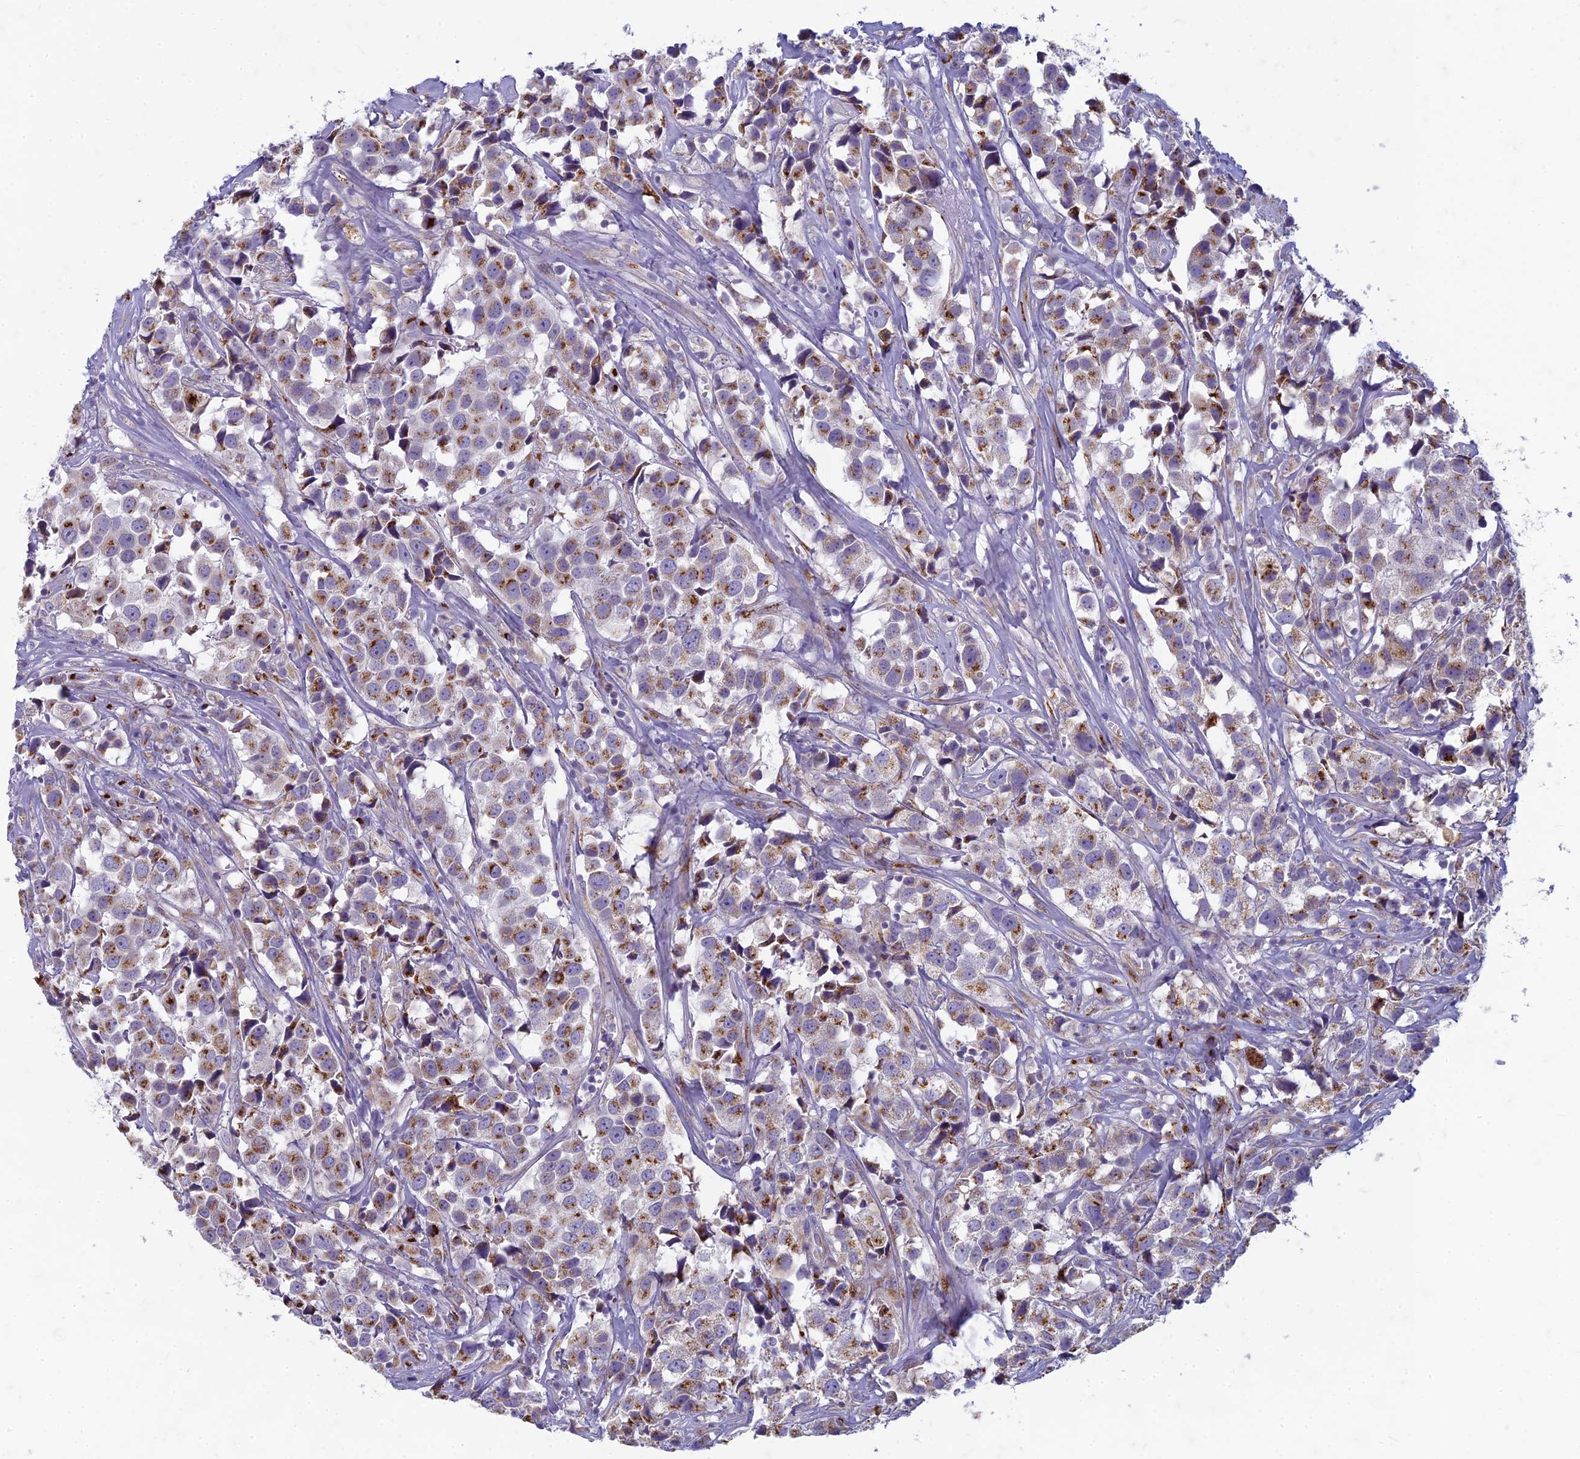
{"staining": {"intensity": "moderate", "quantity": ">75%", "location": "cytoplasmic/membranous"}, "tissue": "urothelial cancer", "cell_type": "Tumor cells", "image_type": "cancer", "snomed": [{"axis": "morphology", "description": "Urothelial carcinoma, High grade"}, {"axis": "topography", "description": "Urinary bladder"}], "caption": "Protein staining shows moderate cytoplasmic/membranous expression in approximately >75% of tumor cells in urothelial carcinoma (high-grade). The staining was performed using DAB to visualize the protein expression in brown, while the nuclei were stained in blue with hematoxylin (Magnification: 20x).", "gene": "FAM3C", "patient": {"sex": "female", "age": 75}}